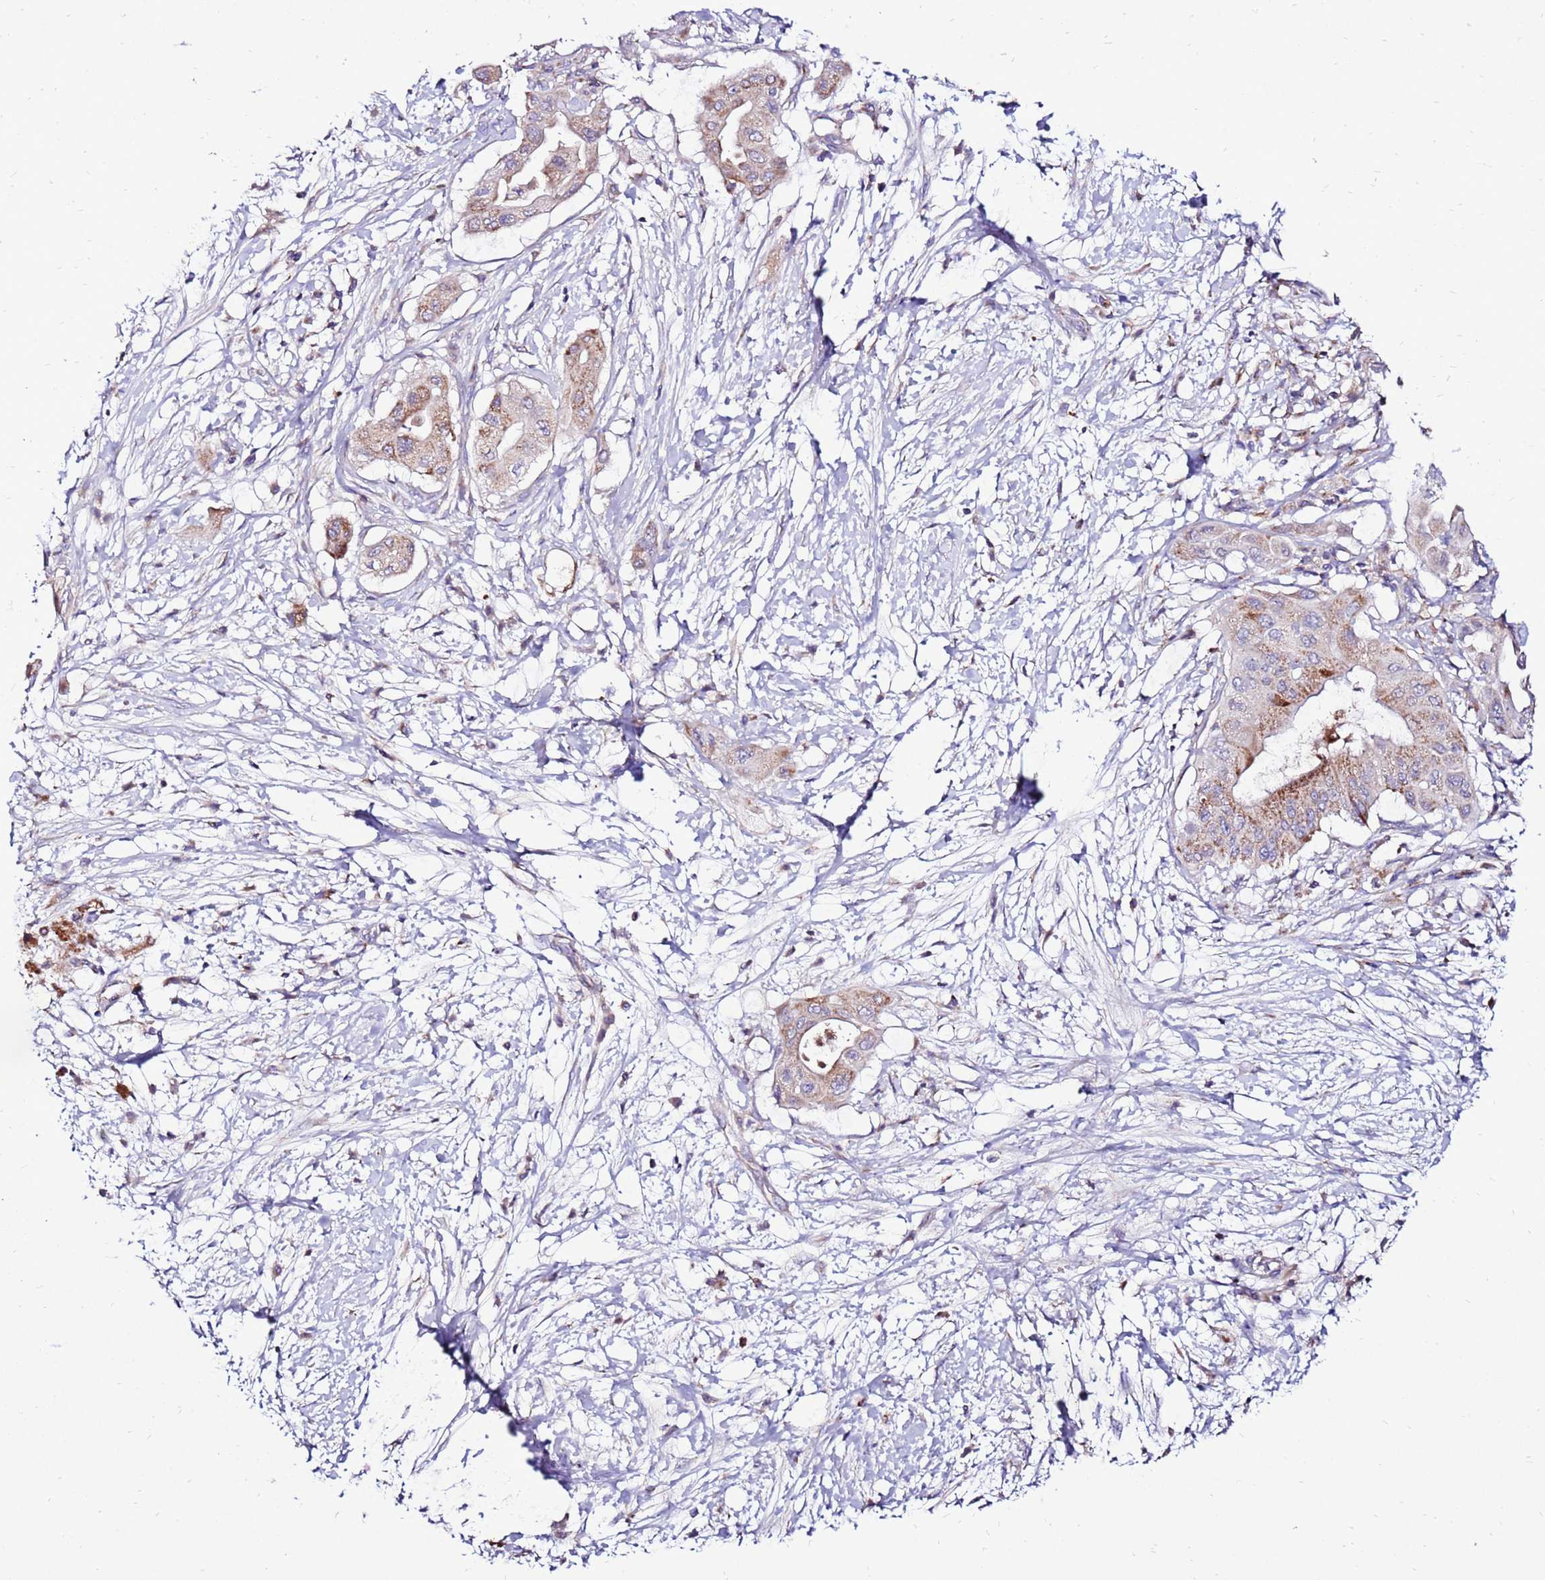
{"staining": {"intensity": "moderate", "quantity": "25%-75%", "location": "cytoplasmic/membranous"}, "tissue": "pancreatic cancer", "cell_type": "Tumor cells", "image_type": "cancer", "snomed": [{"axis": "morphology", "description": "Adenocarcinoma, NOS"}, {"axis": "topography", "description": "Pancreas"}], "caption": "The histopathology image exhibits staining of pancreatic cancer, revealing moderate cytoplasmic/membranous protein positivity (brown color) within tumor cells.", "gene": "SPSB3", "patient": {"sex": "male", "age": 68}}